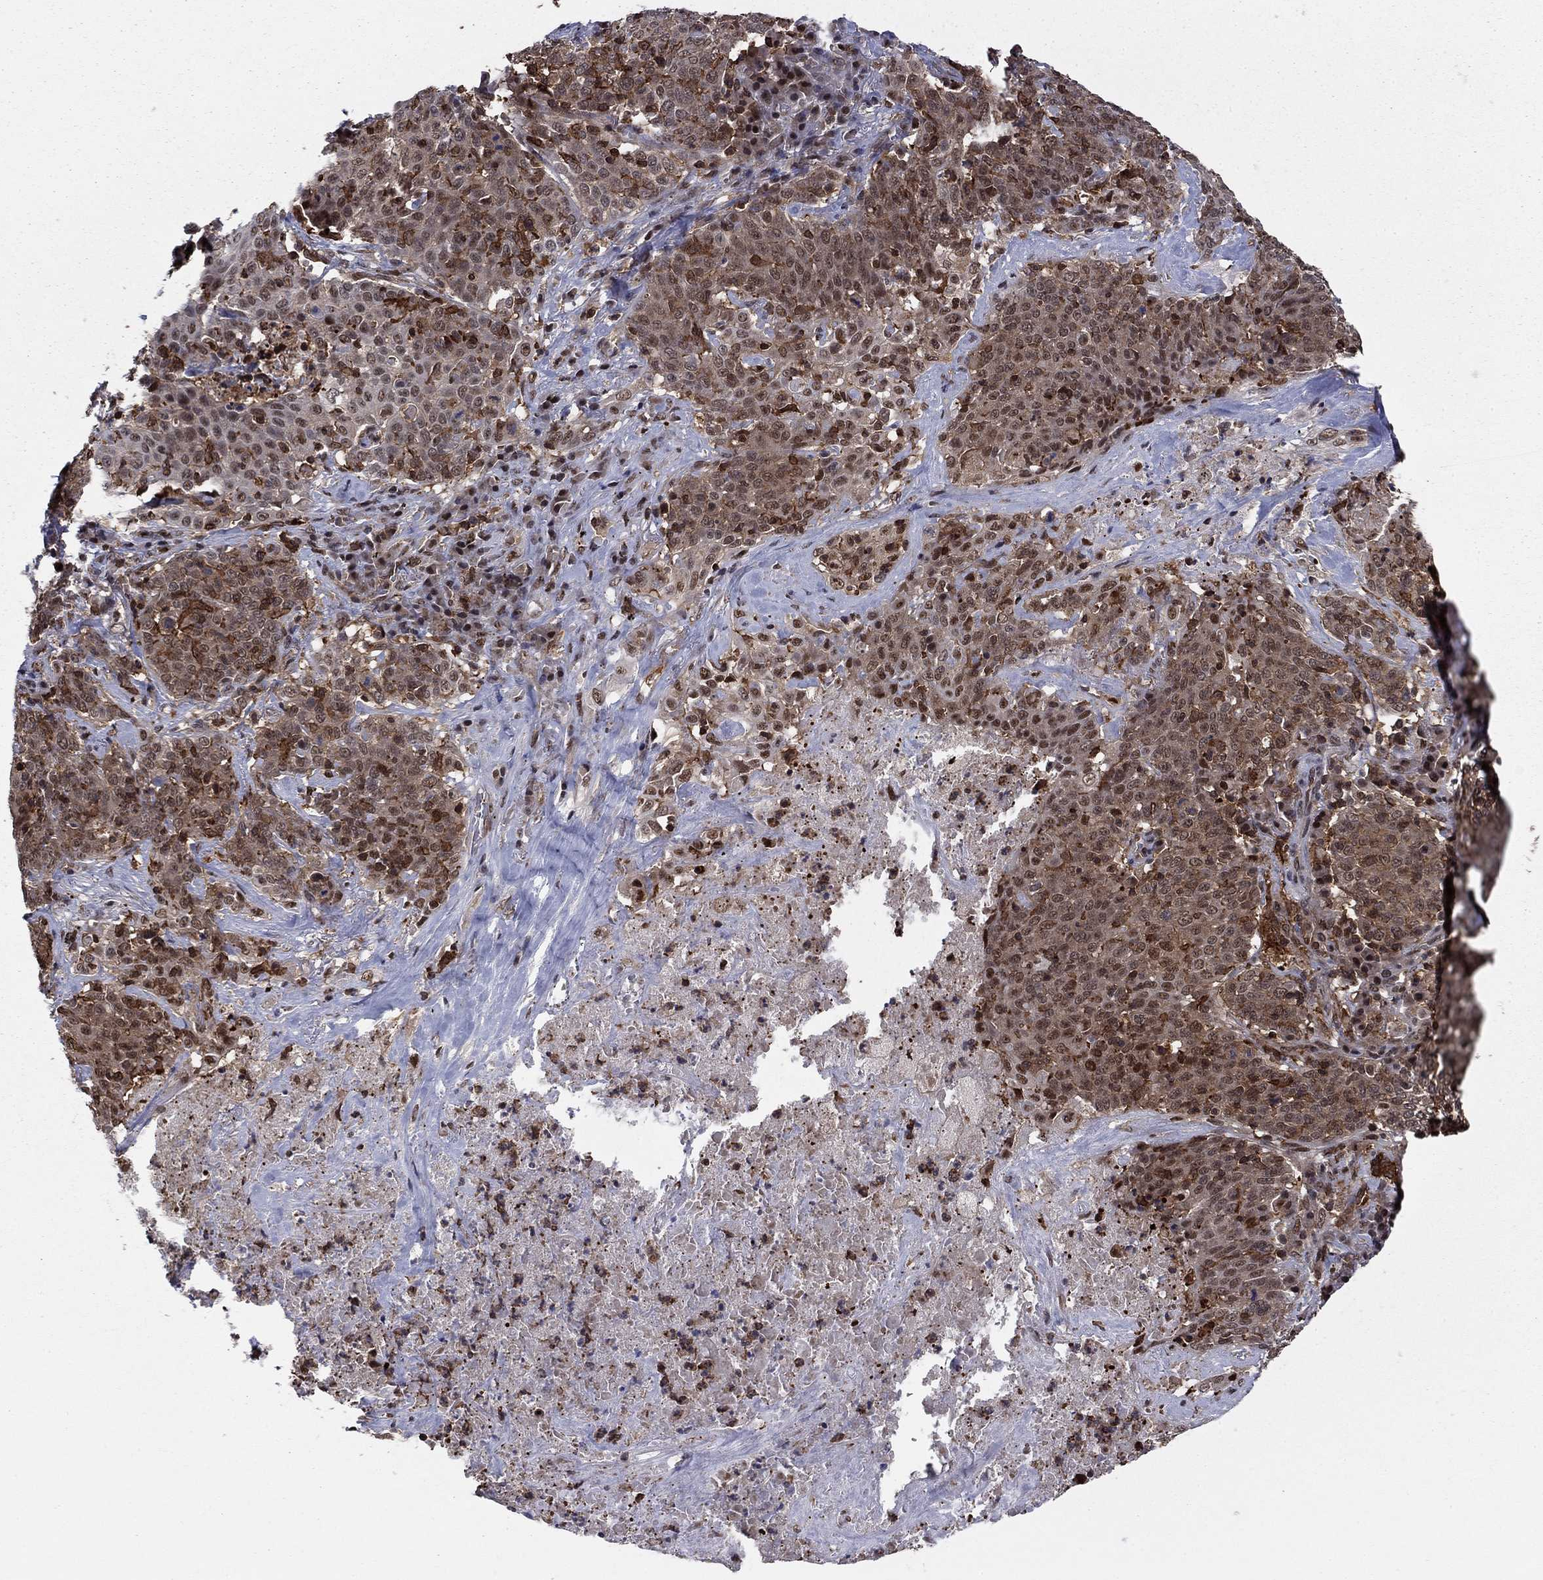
{"staining": {"intensity": "moderate", "quantity": "<25%", "location": "nuclear"}, "tissue": "lung cancer", "cell_type": "Tumor cells", "image_type": "cancer", "snomed": [{"axis": "morphology", "description": "Squamous cell carcinoma, NOS"}, {"axis": "topography", "description": "Lung"}], "caption": "The image displays staining of lung cancer (squamous cell carcinoma), revealing moderate nuclear protein positivity (brown color) within tumor cells.", "gene": "PSMD2", "patient": {"sex": "male", "age": 82}}